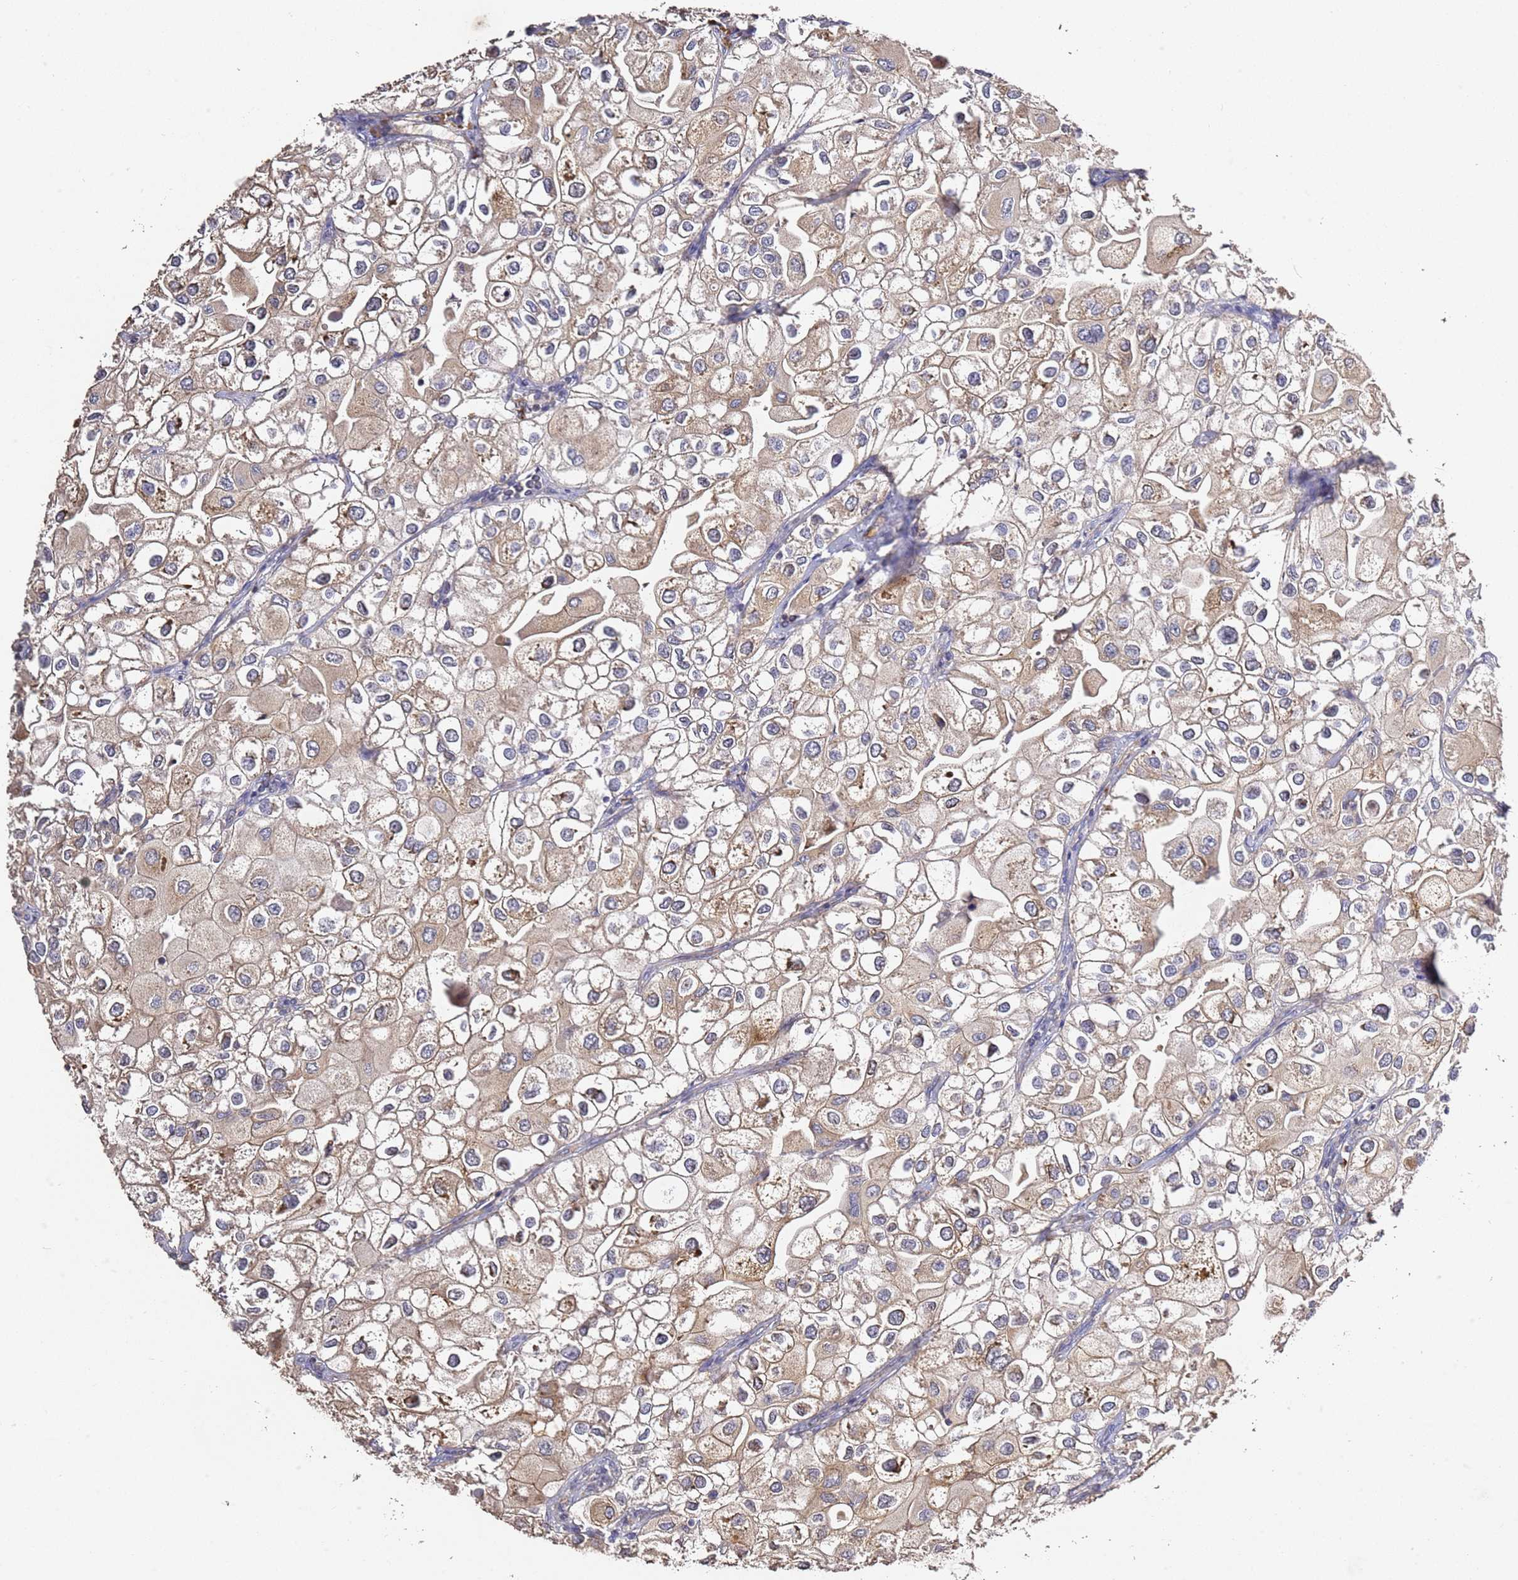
{"staining": {"intensity": "weak", "quantity": ">75%", "location": "cytoplasmic/membranous"}, "tissue": "urothelial cancer", "cell_type": "Tumor cells", "image_type": "cancer", "snomed": [{"axis": "morphology", "description": "Urothelial carcinoma, High grade"}, {"axis": "topography", "description": "Urinary bladder"}], "caption": "Weak cytoplasmic/membranous positivity for a protein is present in about >75% of tumor cells of high-grade urothelial carcinoma using immunohistochemistry (IHC).", "gene": "OSBPL2", "patient": {"sex": "male", "age": 64}}